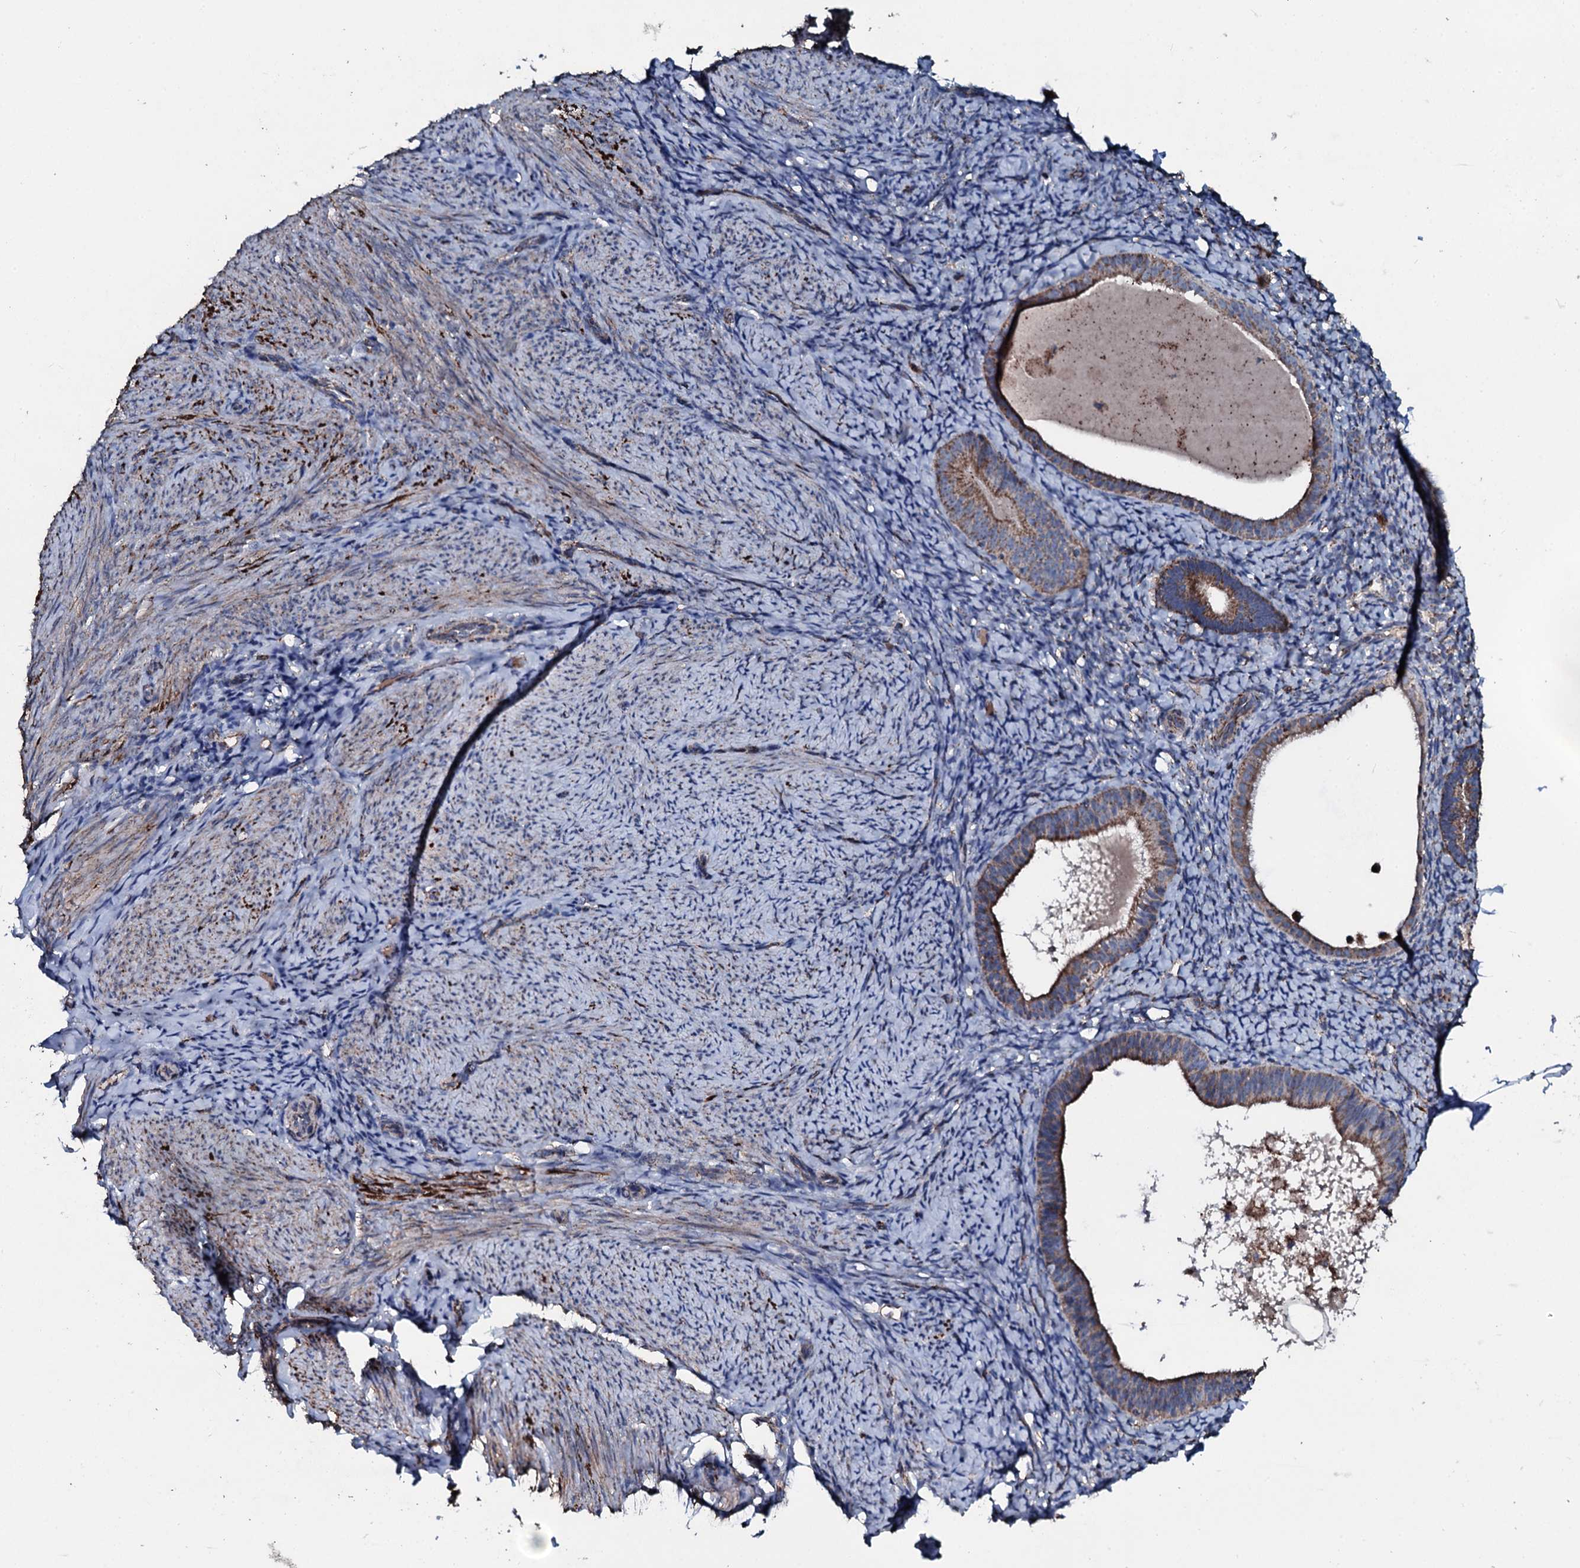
{"staining": {"intensity": "negative", "quantity": "none", "location": "none"}, "tissue": "endometrium", "cell_type": "Cells in endometrial stroma", "image_type": "normal", "snomed": [{"axis": "morphology", "description": "Normal tissue, NOS"}, {"axis": "topography", "description": "Endometrium"}], "caption": "The immunohistochemistry photomicrograph has no significant staining in cells in endometrial stroma of endometrium. Nuclei are stained in blue.", "gene": "DYNC2I2", "patient": {"sex": "female", "age": 65}}